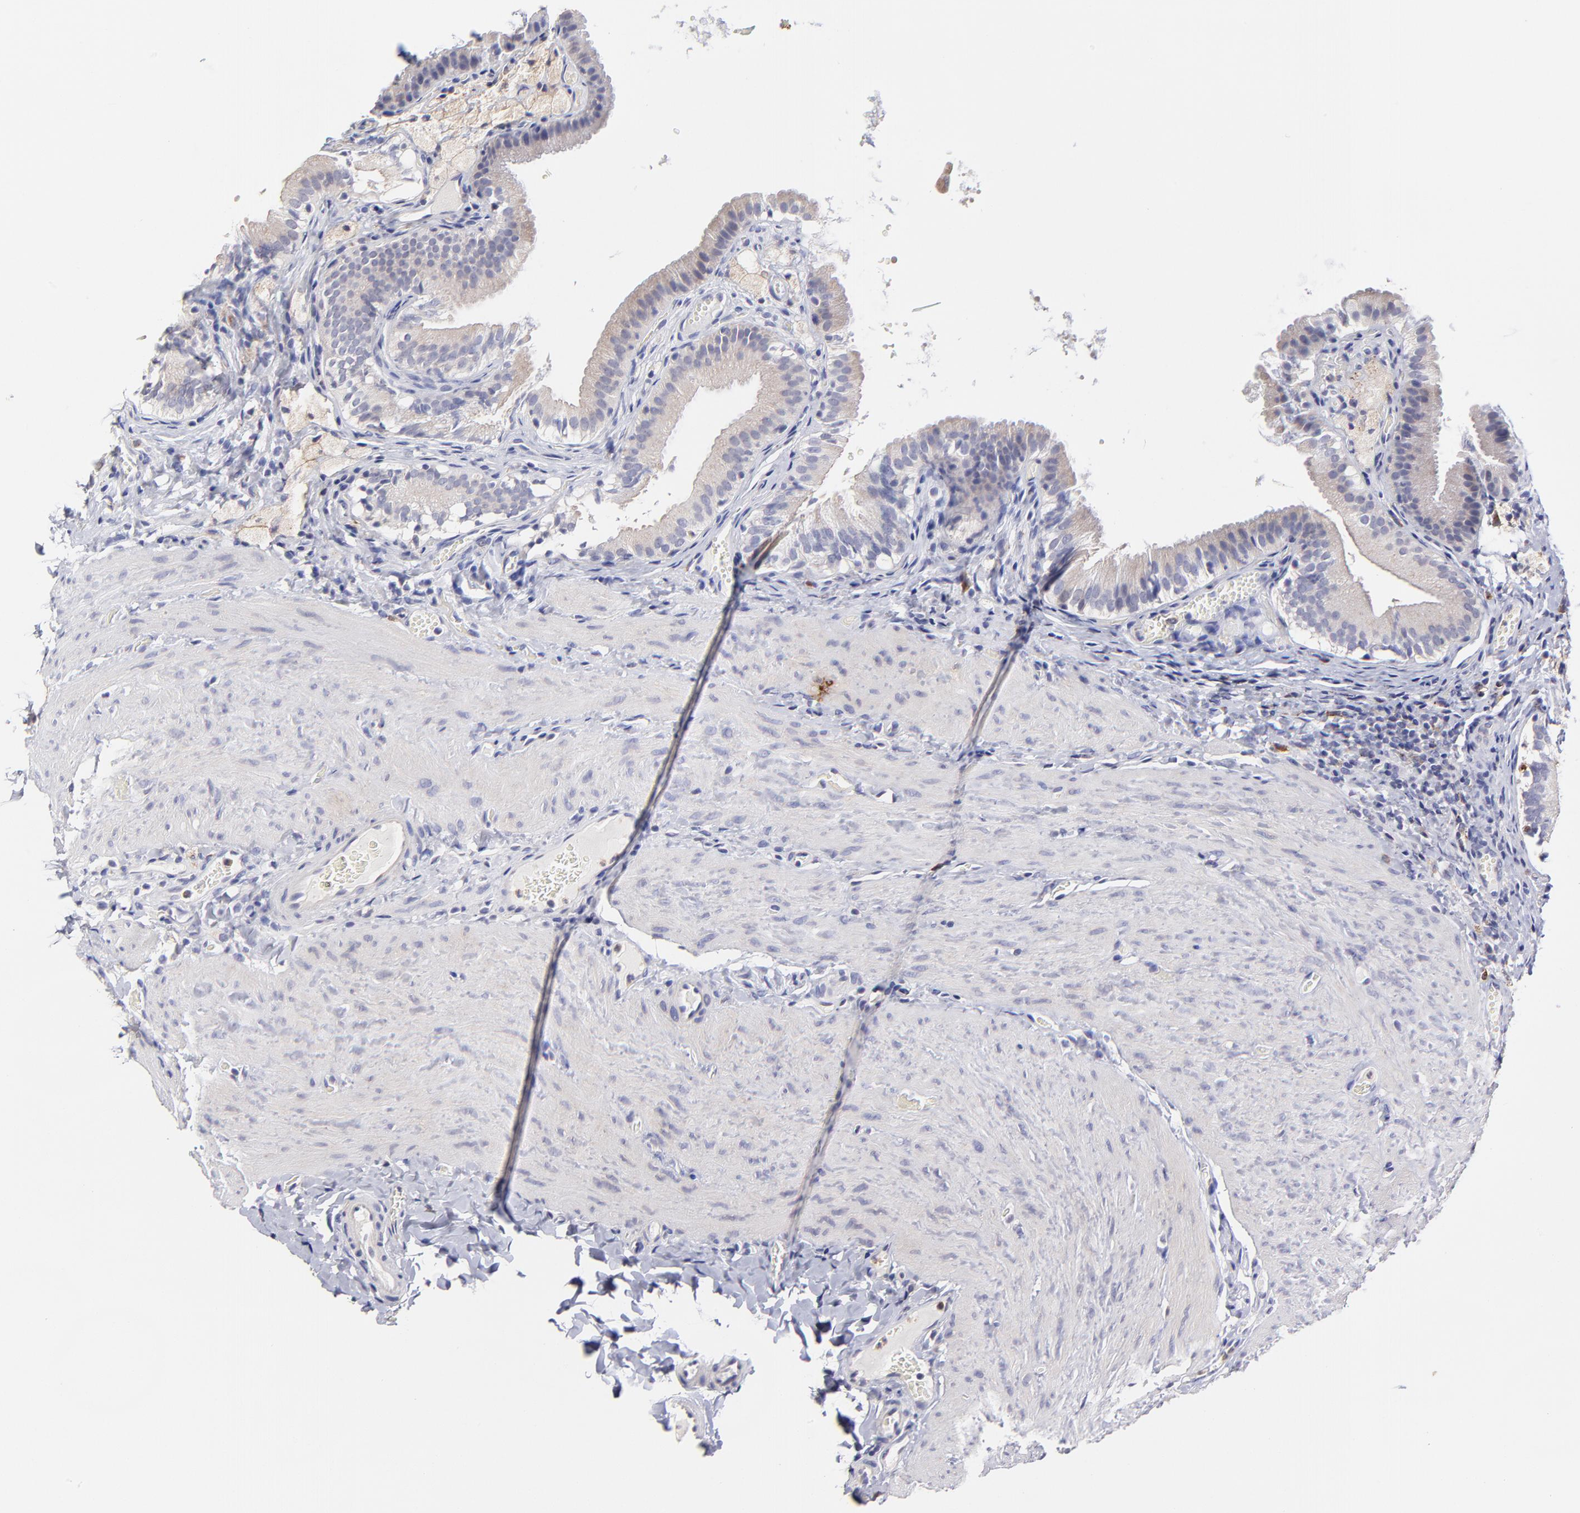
{"staining": {"intensity": "weak", "quantity": "25%-75%", "location": "cytoplasmic/membranous"}, "tissue": "gallbladder", "cell_type": "Glandular cells", "image_type": "normal", "snomed": [{"axis": "morphology", "description": "Normal tissue, NOS"}, {"axis": "topography", "description": "Gallbladder"}], "caption": "Brown immunohistochemical staining in normal human gallbladder displays weak cytoplasmic/membranous positivity in about 25%-75% of glandular cells. (IHC, brightfield microscopy, high magnification).", "gene": "GCSAM", "patient": {"sex": "female", "age": 24}}